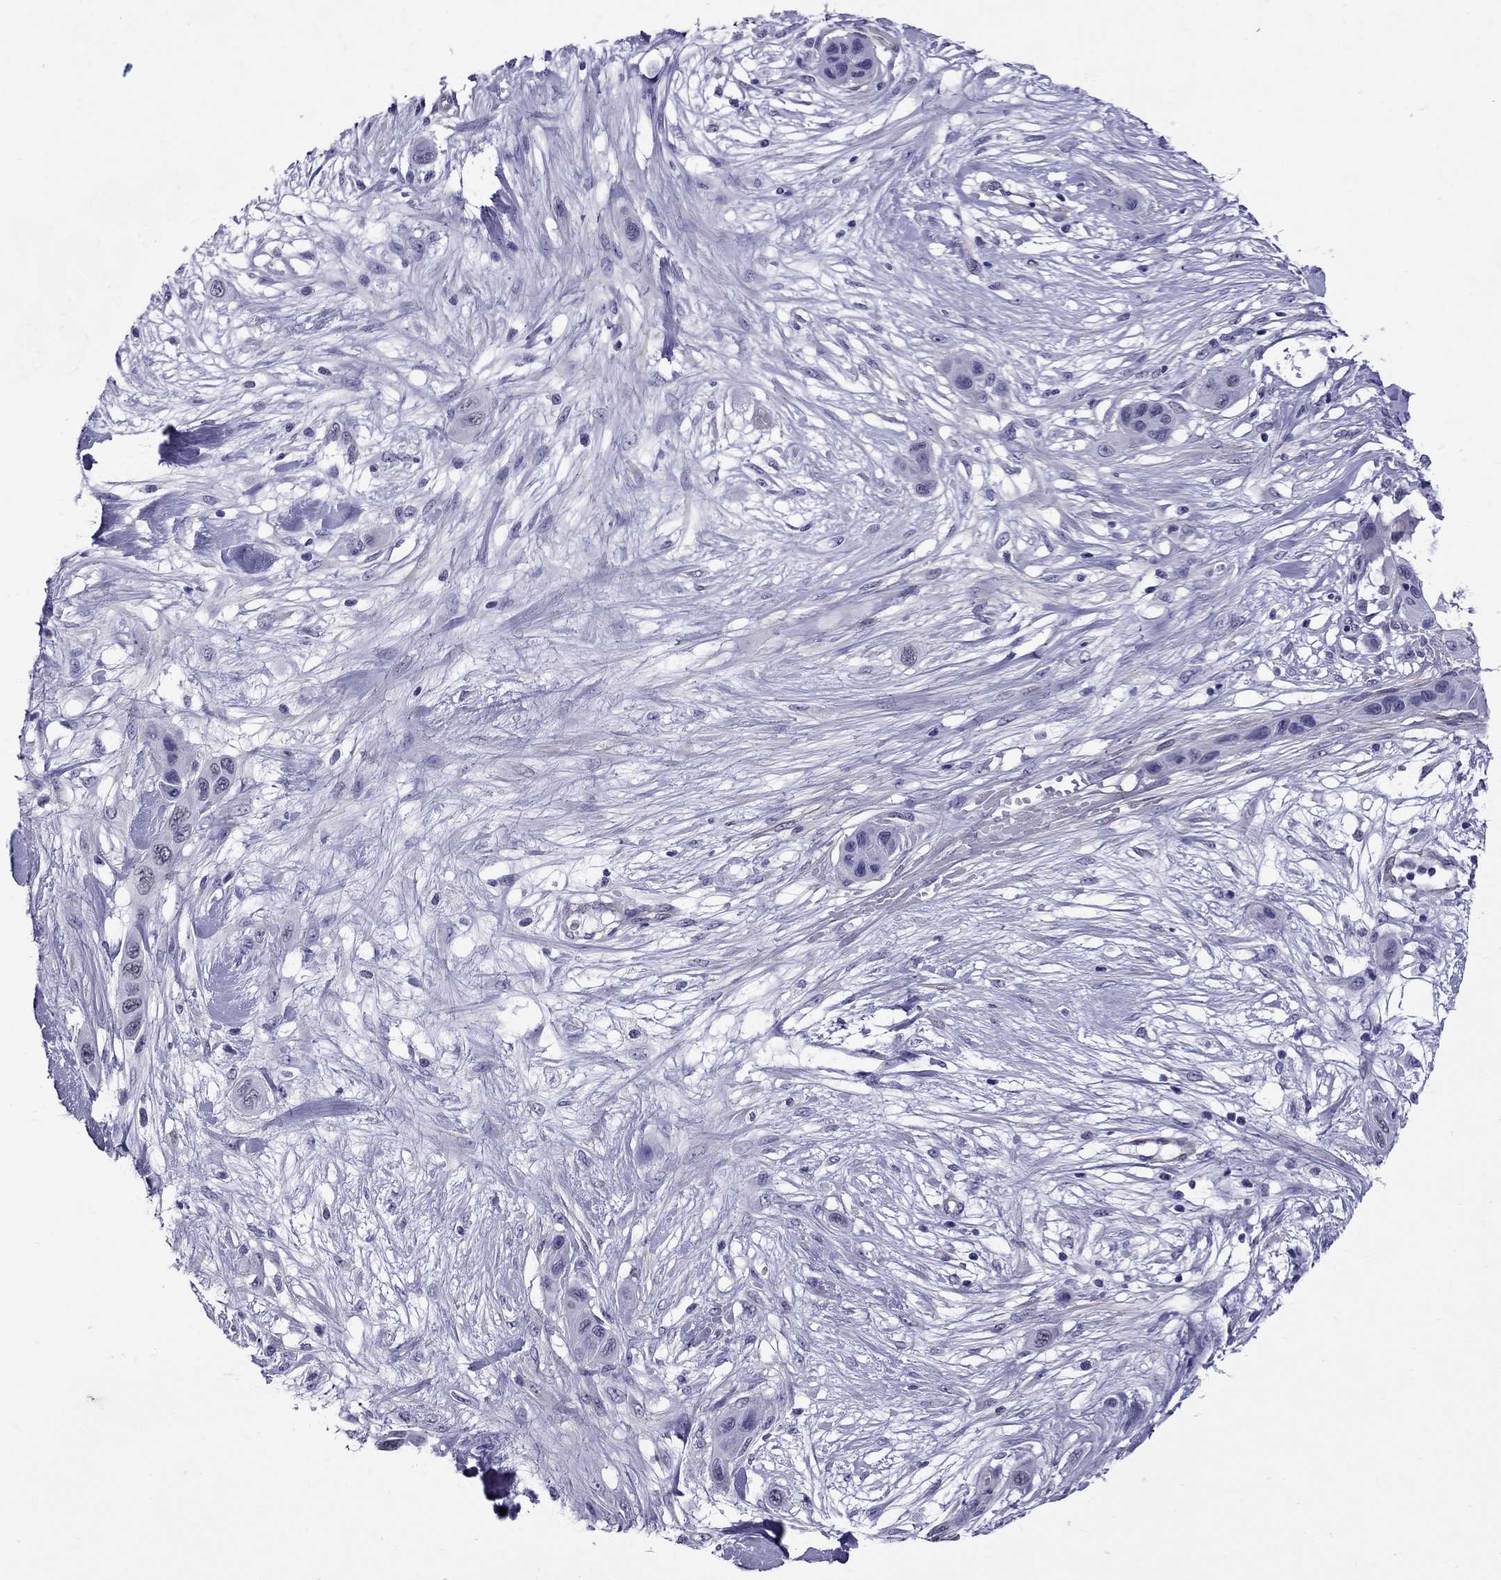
{"staining": {"intensity": "negative", "quantity": "none", "location": "none"}, "tissue": "skin cancer", "cell_type": "Tumor cells", "image_type": "cancer", "snomed": [{"axis": "morphology", "description": "Squamous cell carcinoma, NOS"}, {"axis": "topography", "description": "Skin"}], "caption": "The immunohistochemistry image has no significant expression in tumor cells of skin cancer tissue.", "gene": "CHRNA5", "patient": {"sex": "male", "age": 79}}